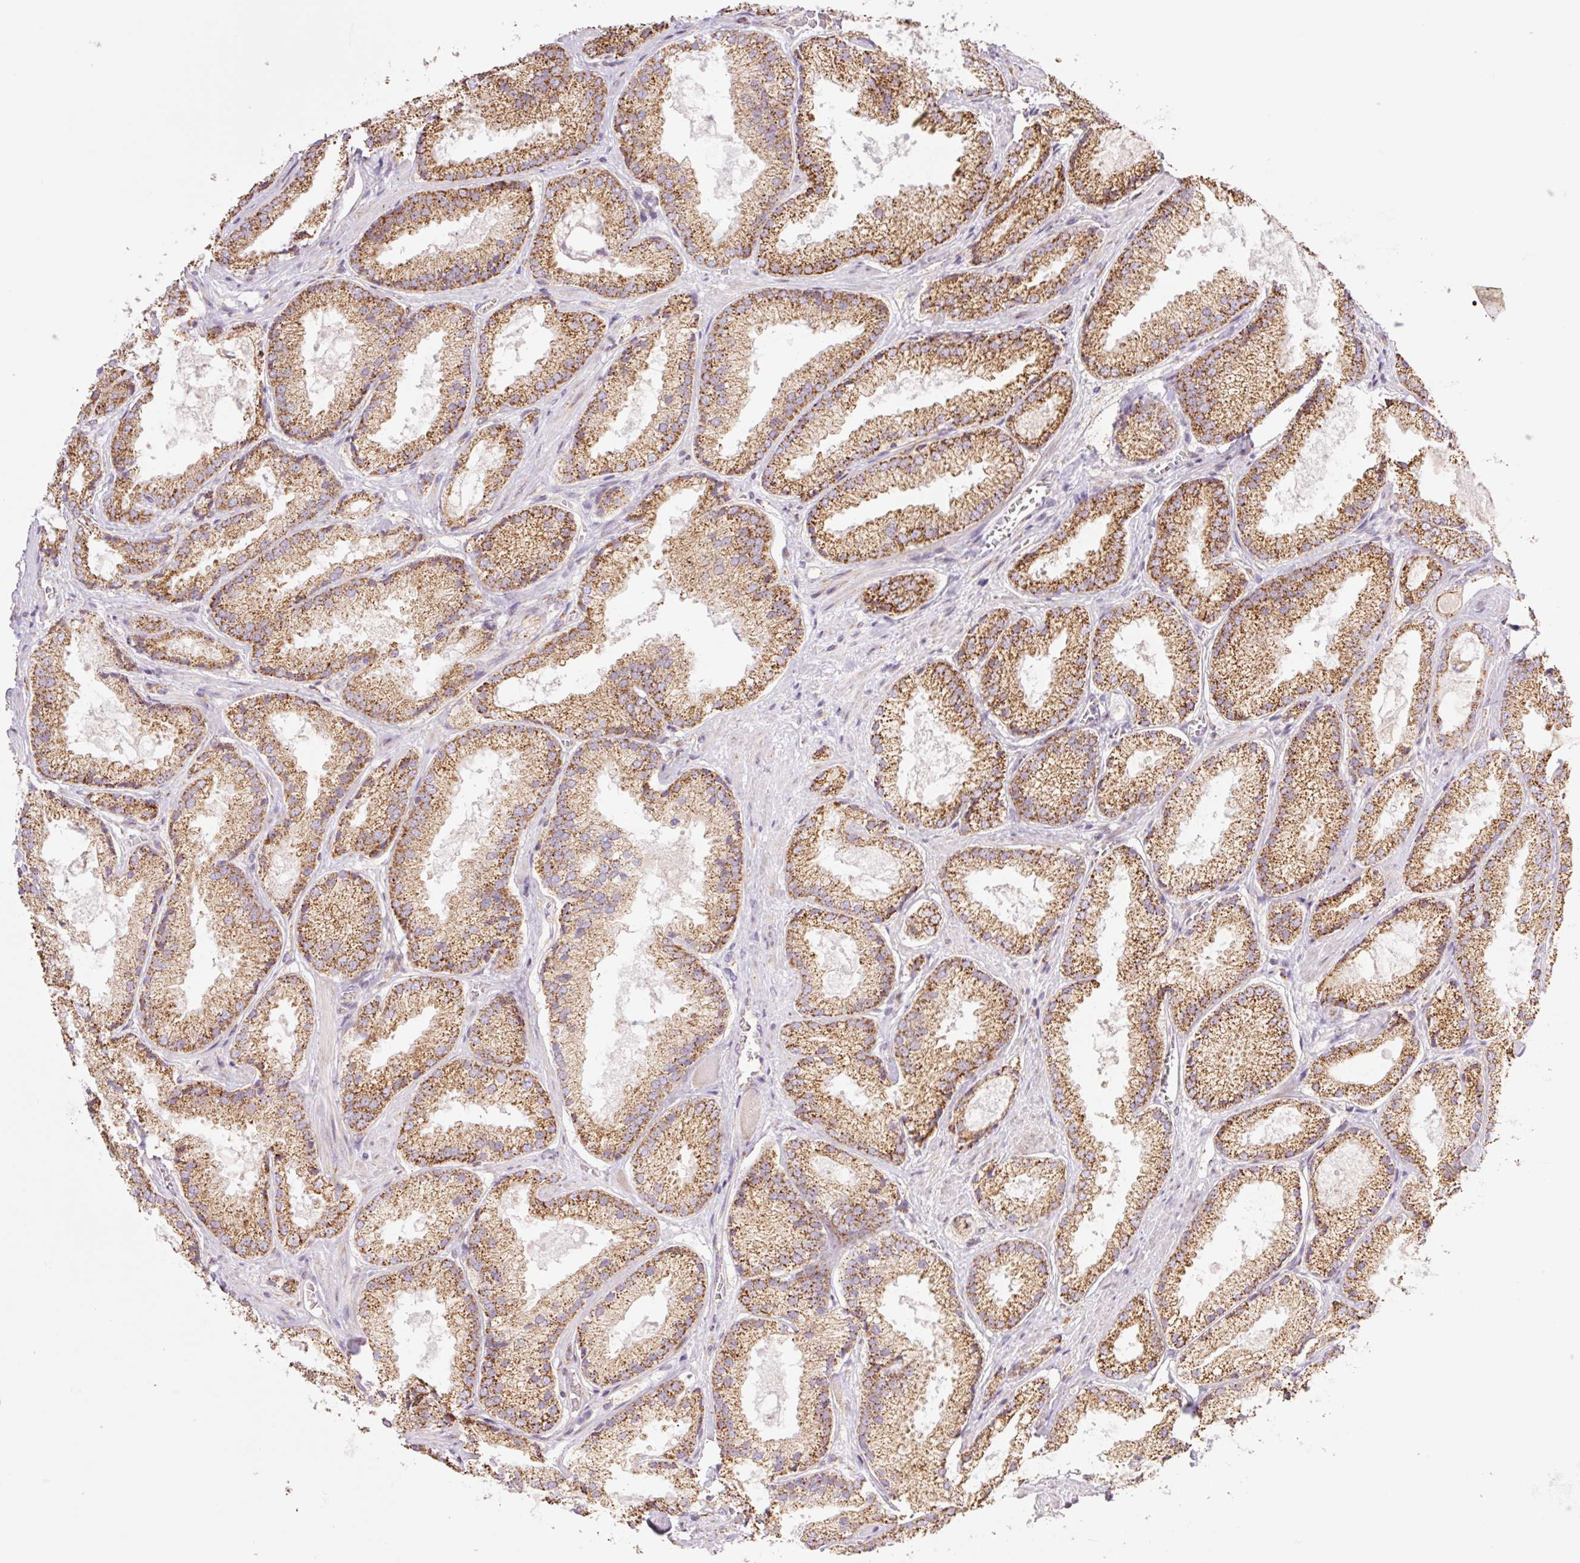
{"staining": {"intensity": "strong", "quantity": ">75%", "location": "cytoplasmic/membranous"}, "tissue": "prostate cancer", "cell_type": "Tumor cells", "image_type": "cancer", "snomed": [{"axis": "morphology", "description": "Adenocarcinoma, High grade"}, {"axis": "topography", "description": "Prostate"}], "caption": "Immunohistochemical staining of prostate adenocarcinoma (high-grade) displays strong cytoplasmic/membranous protein positivity in about >75% of tumor cells.", "gene": "GOSR2", "patient": {"sex": "male", "age": 68}}